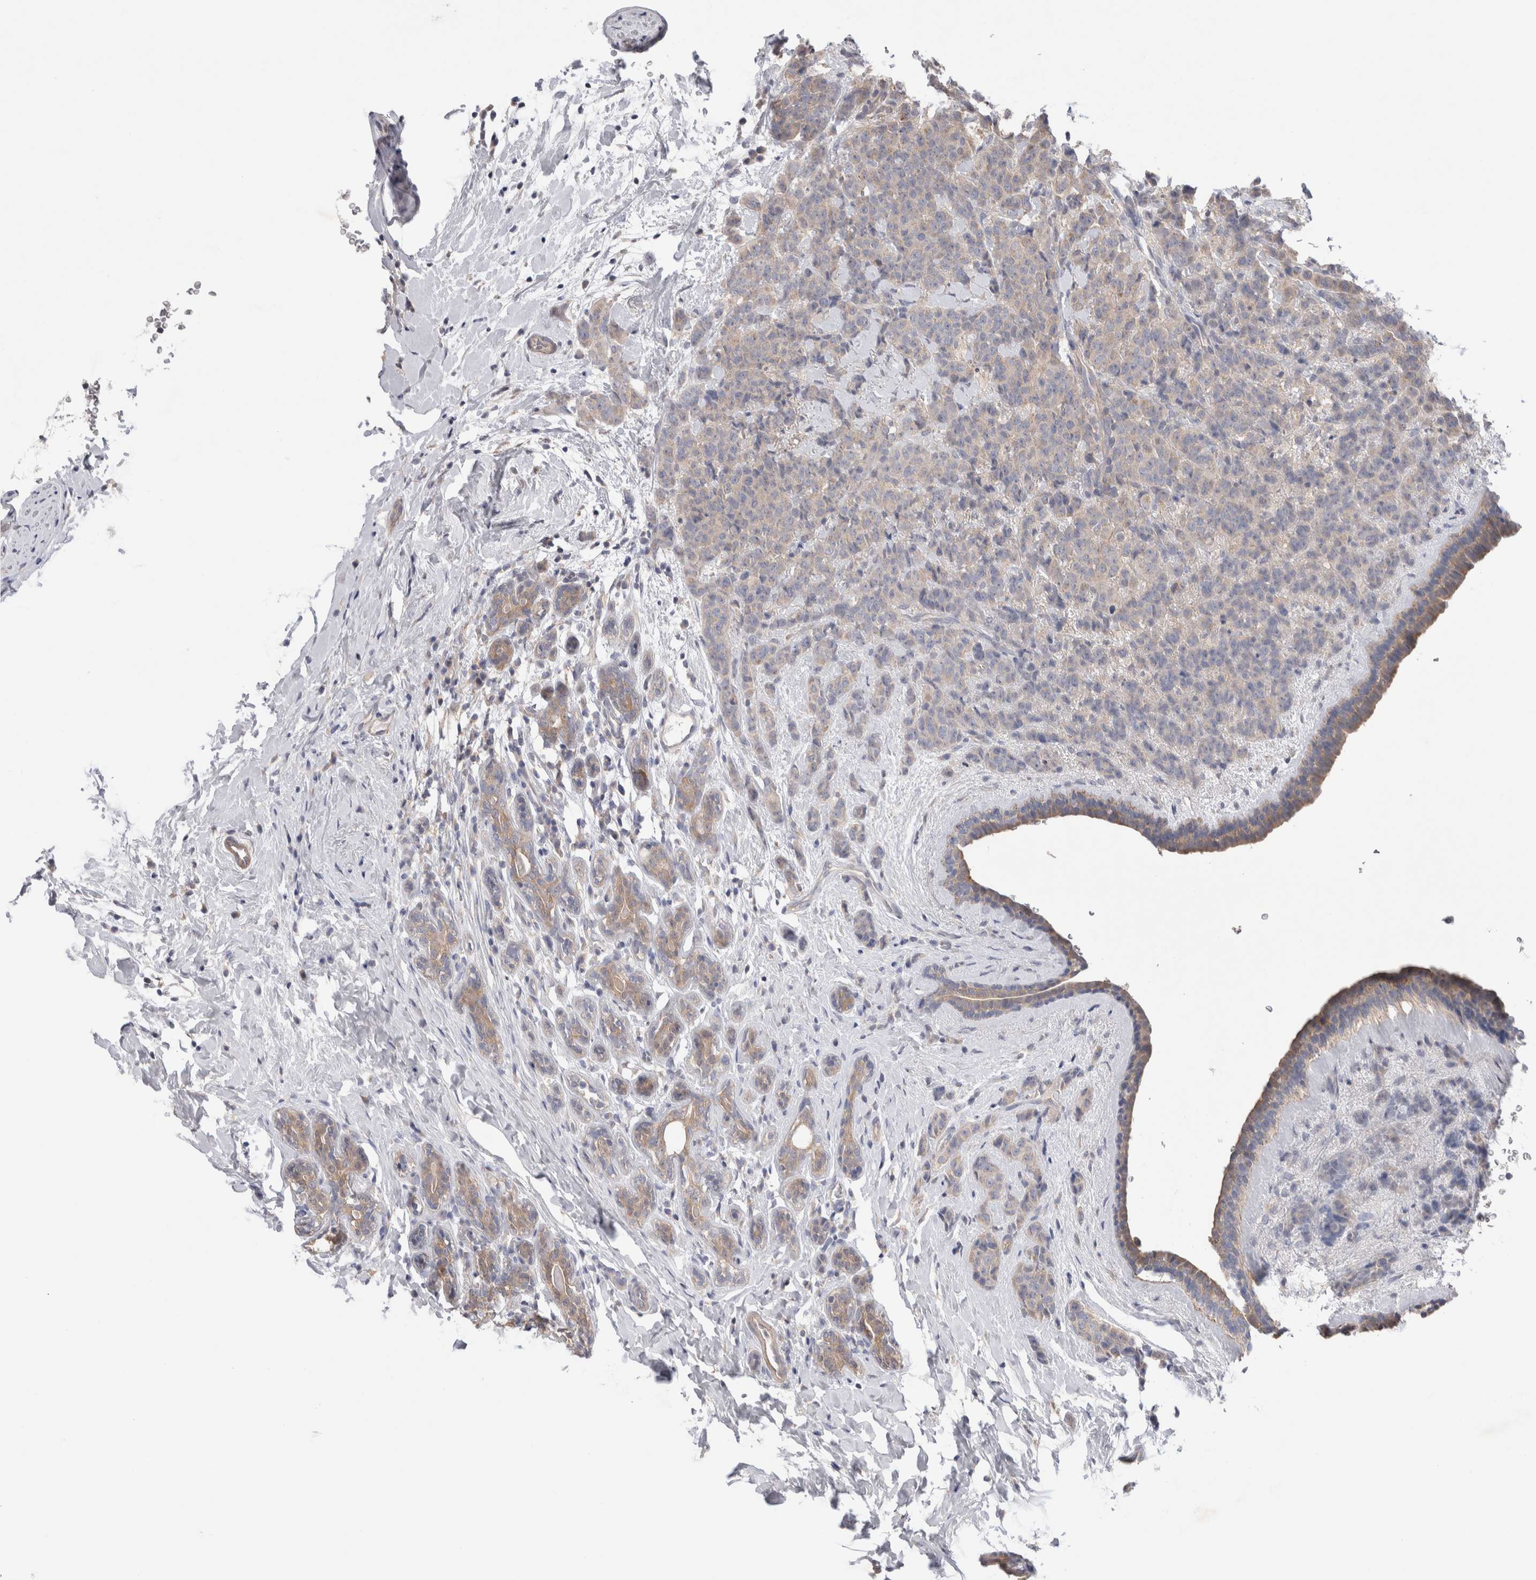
{"staining": {"intensity": "weak", "quantity": "25%-75%", "location": "cytoplasmic/membranous"}, "tissue": "breast cancer", "cell_type": "Tumor cells", "image_type": "cancer", "snomed": [{"axis": "morphology", "description": "Normal tissue, NOS"}, {"axis": "morphology", "description": "Duct carcinoma"}, {"axis": "topography", "description": "Breast"}], "caption": "A high-resolution photomicrograph shows immunohistochemistry (IHC) staining of breast intraductal carcinoma, which reveals weak cytoplasmic/membranous staining in about 25%-75% of tumor cells. Nuclei are stained in blue.", "gene": "IFT74", "patient": {"sex": "female", "age": 40}}